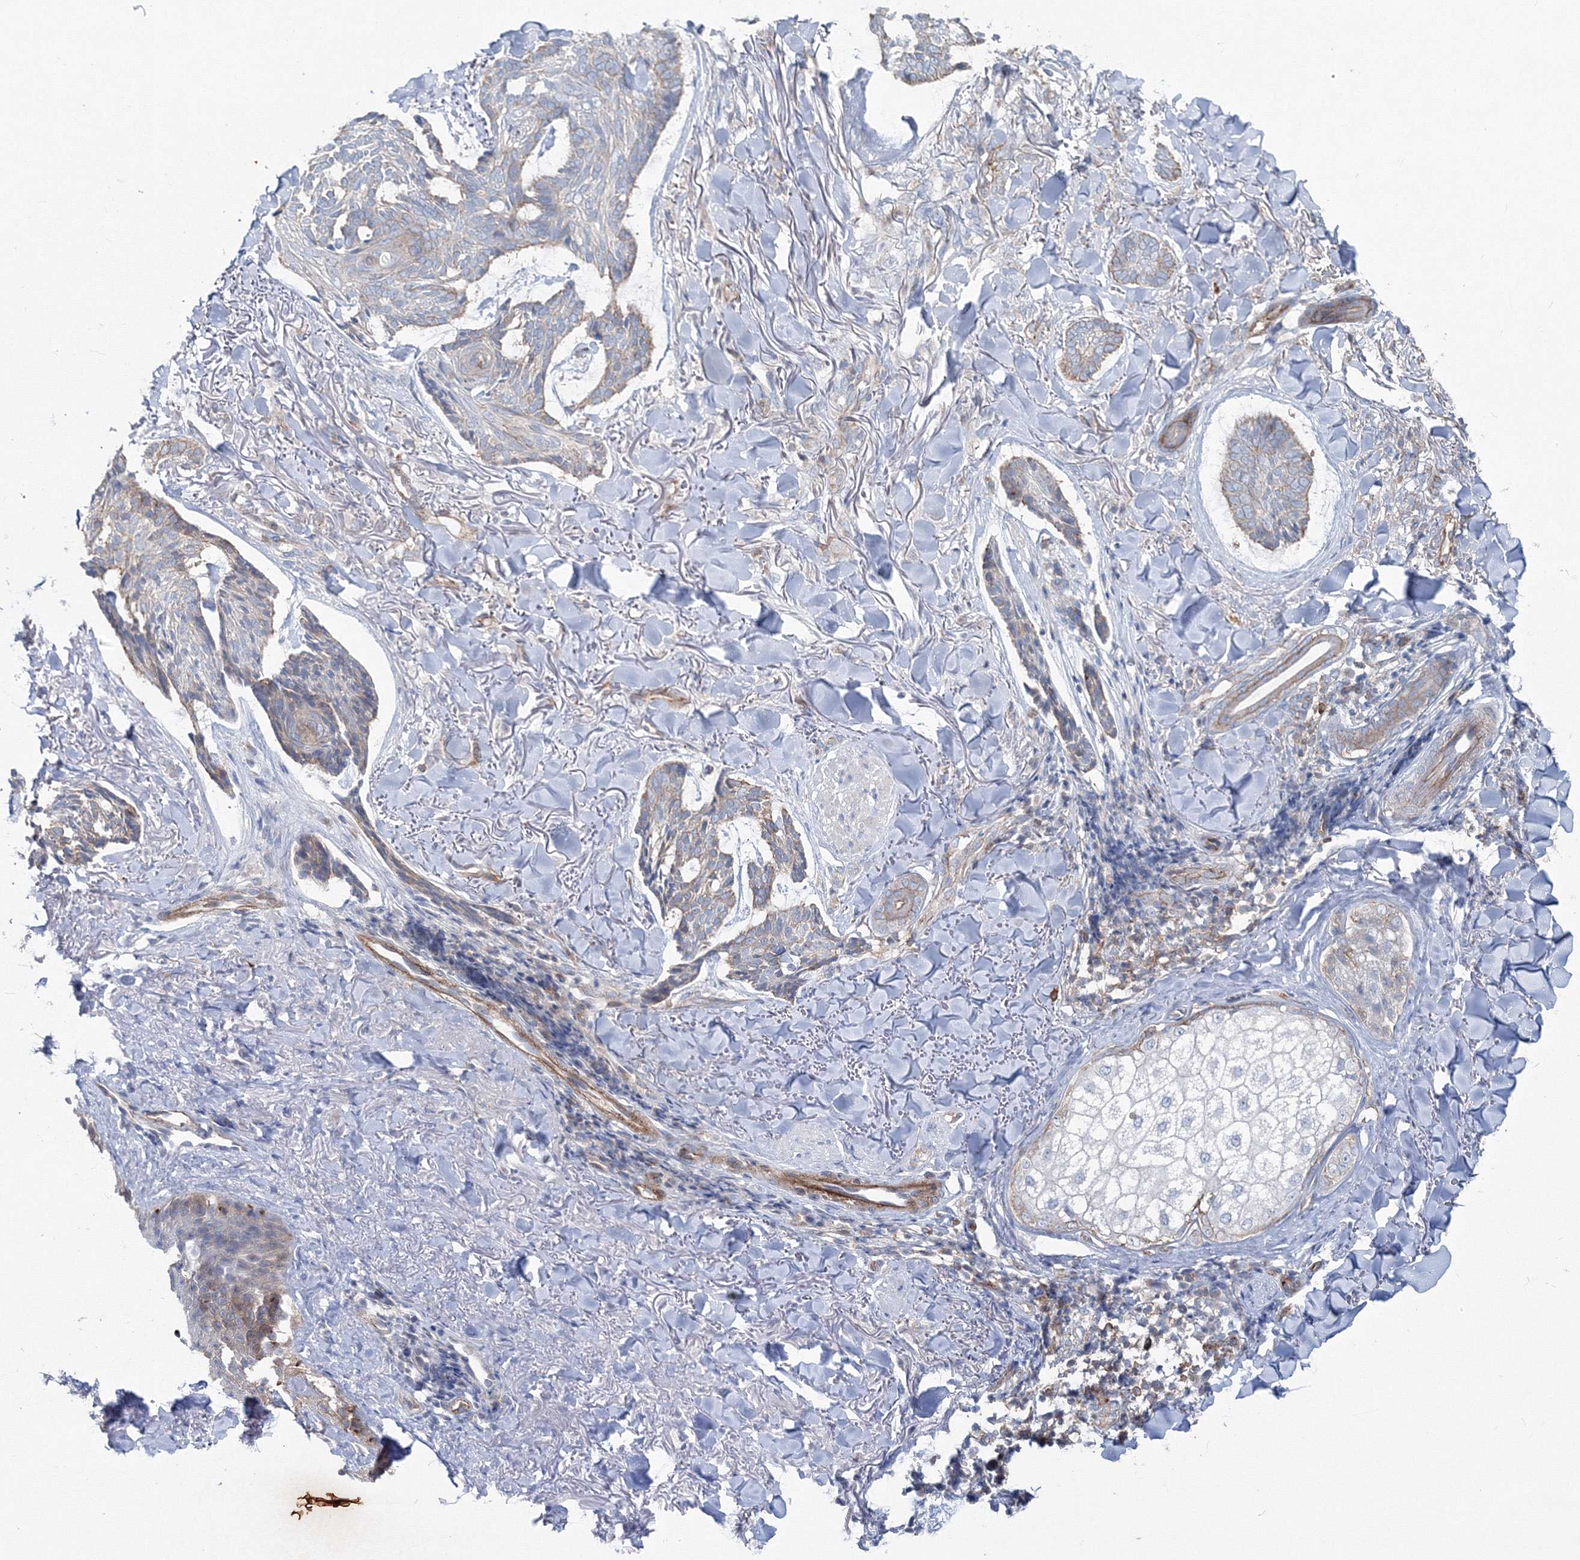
{"staining": {"intensity": "negative", "quantity": "none", "location": "none"}, "tissue": "skin cancer", "cell_type": "Tumor cells", "image_type": "cancer", "snomed": [{"axis": "morphology", "description": "Basal cell carcinoma"}, {"axis": "topography", "description": "Skin"}], "caption": "A micrograph of skin cancer stained for a protein reveals no brown staining in tumor cells. (Brightfield microscopy of DAB (3,3'-diaminobenzidine) immunohistochemistry (IHC) at high magnification).", "gene": "GGA2", "patient": {"sex": "male", "age": 43}}